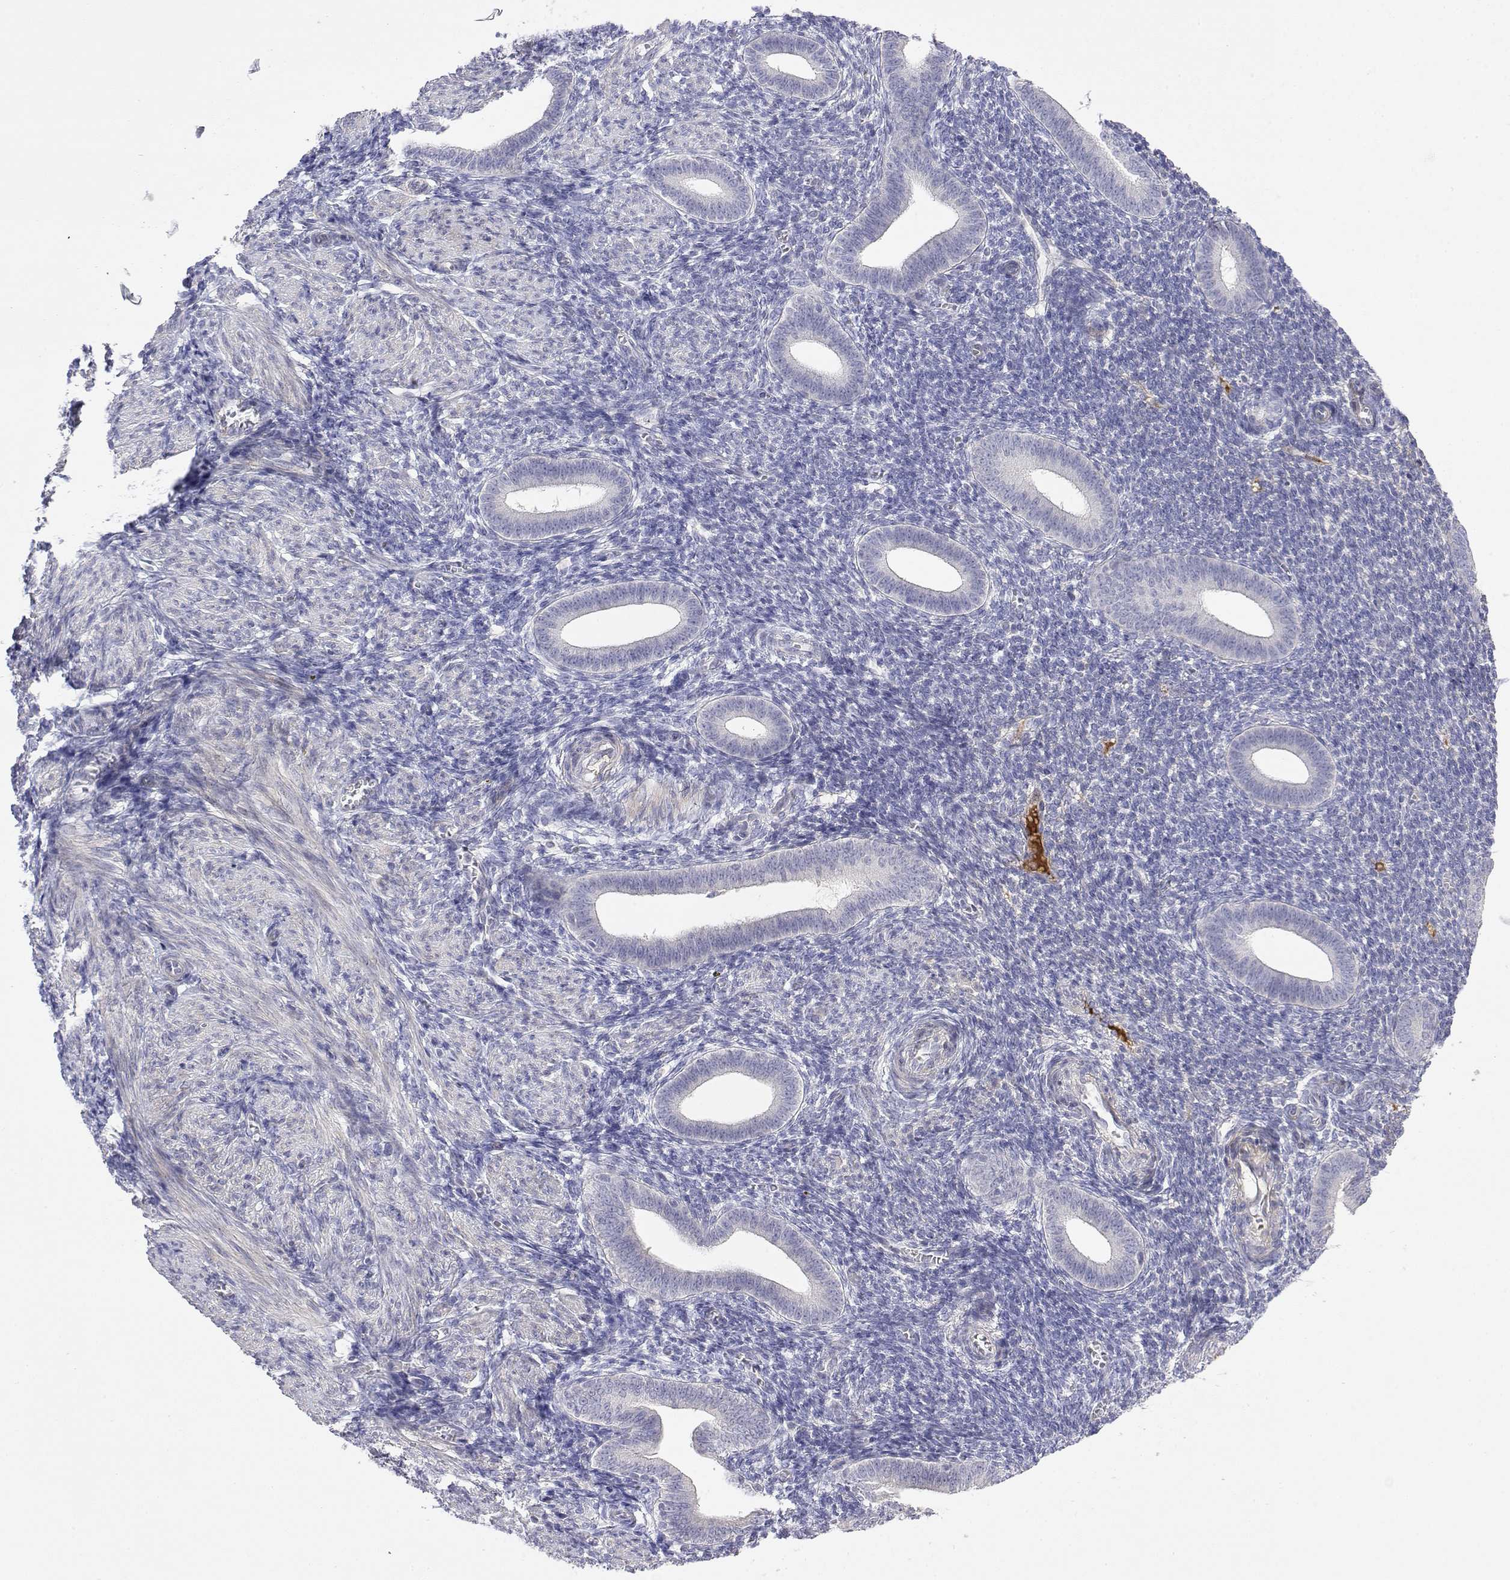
{"staining": {"intensity": "negative", "quantity": "none", "location": "none"}, "tissue": "endometrium", "cell_type": "Cells in endometrial stroma", "image_type": "normal", "snomed": [{"axis": "morphology", "description": "Normal tissue, NOS"}, {"axis": "topography", "description": "Endometrium"}], "caption": "Cells in endometrial stroma show no significant positivity in unremarkable endometrium. (DAB immunohistochemistry with hematoxylin counter stain).", "gene": "GGACT", "patient": {"sex": "female", "age": 25}}